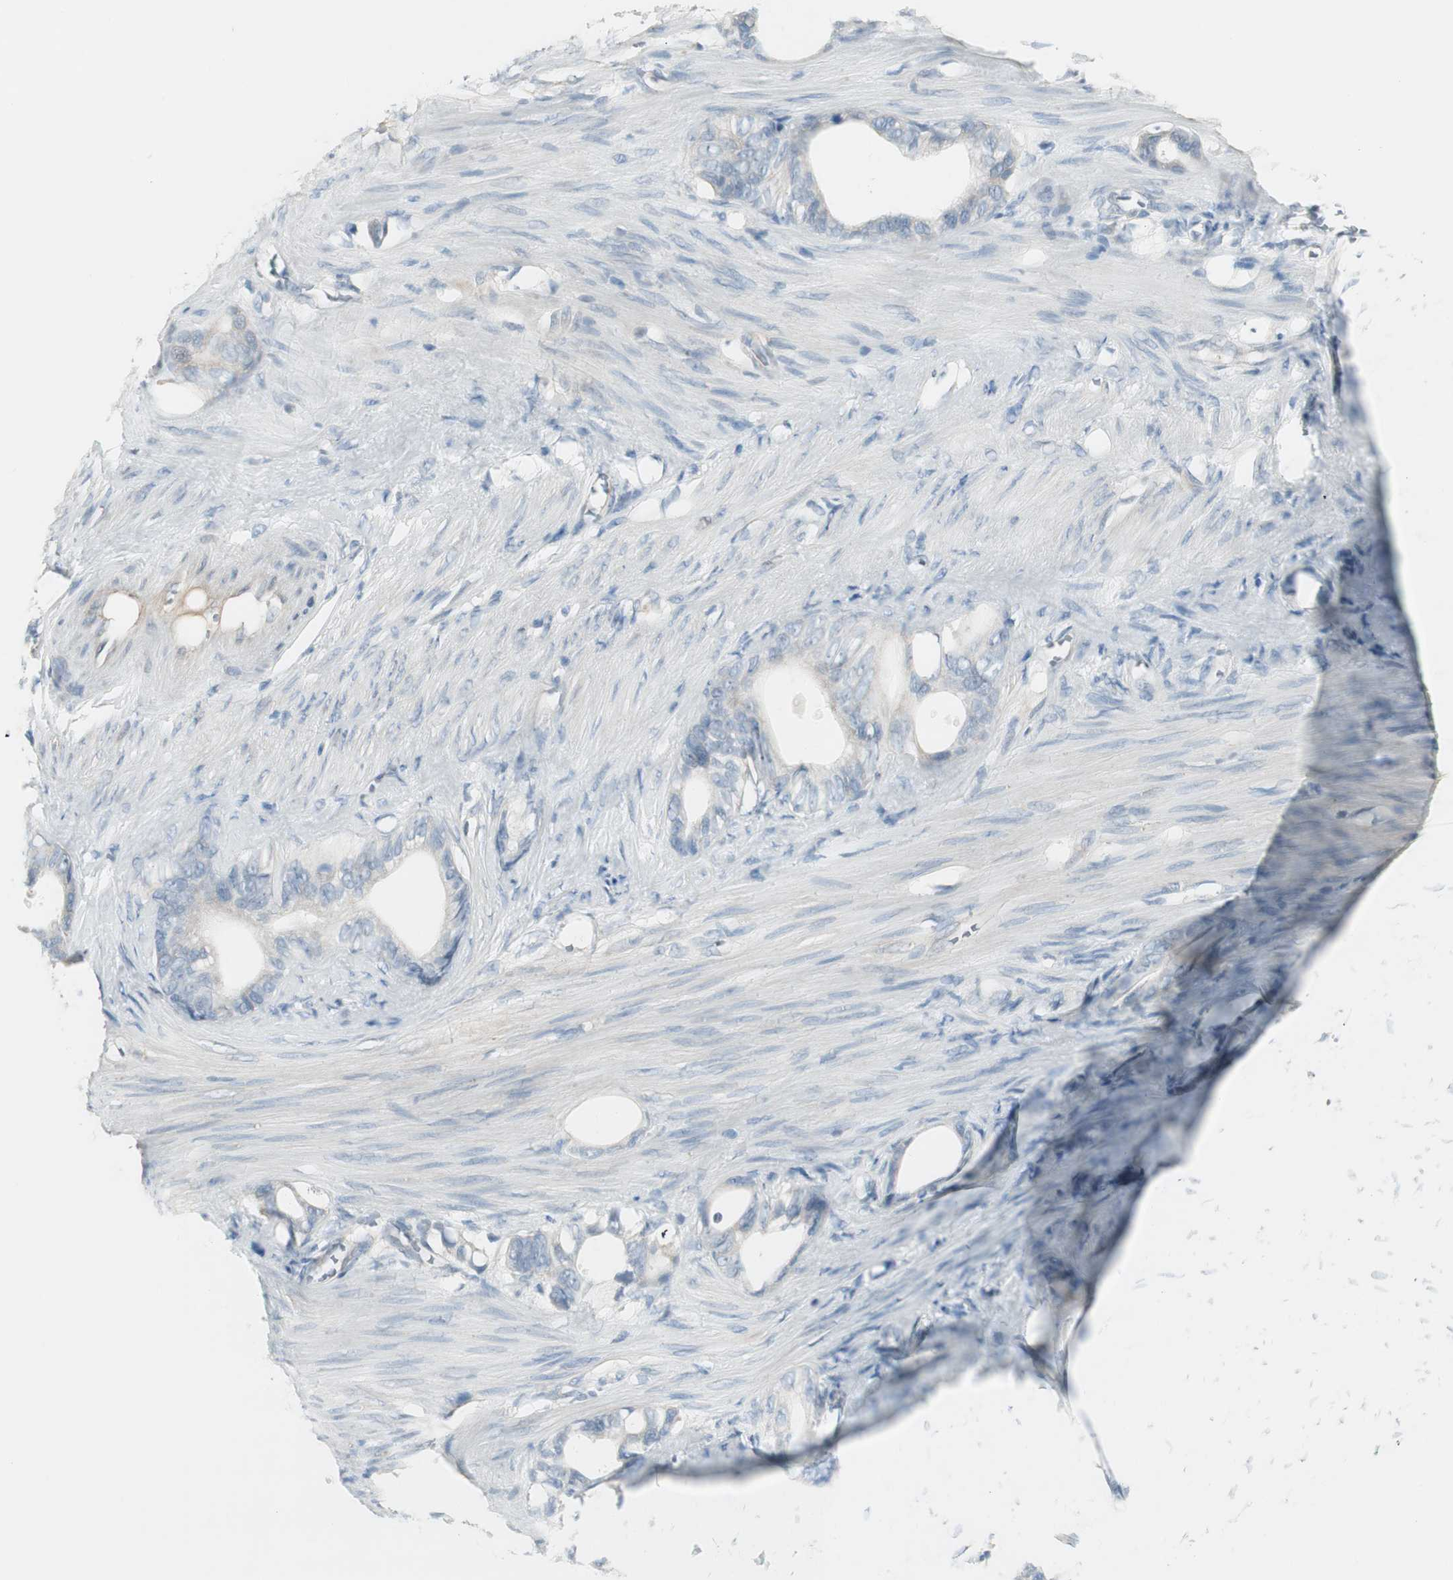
{"staining": {"intensity": "negative", "quantity": "none", "location": "none"}, "tissue": "stomach cancer", "cell_type": "Tumor cells", "image_type": "cancer", "snomed": [{"axis": "morphology", "description": "Adenocarcinoma, NOS"}, {"axis": "topography", "description": "Stomach"}], "caption": "A micrograph of human stomach cancer (adenocarcinoma) is negative for staining in tumor cells.", "gene": "EVA1A", "patient": {"sex": "female", "age": 75}}